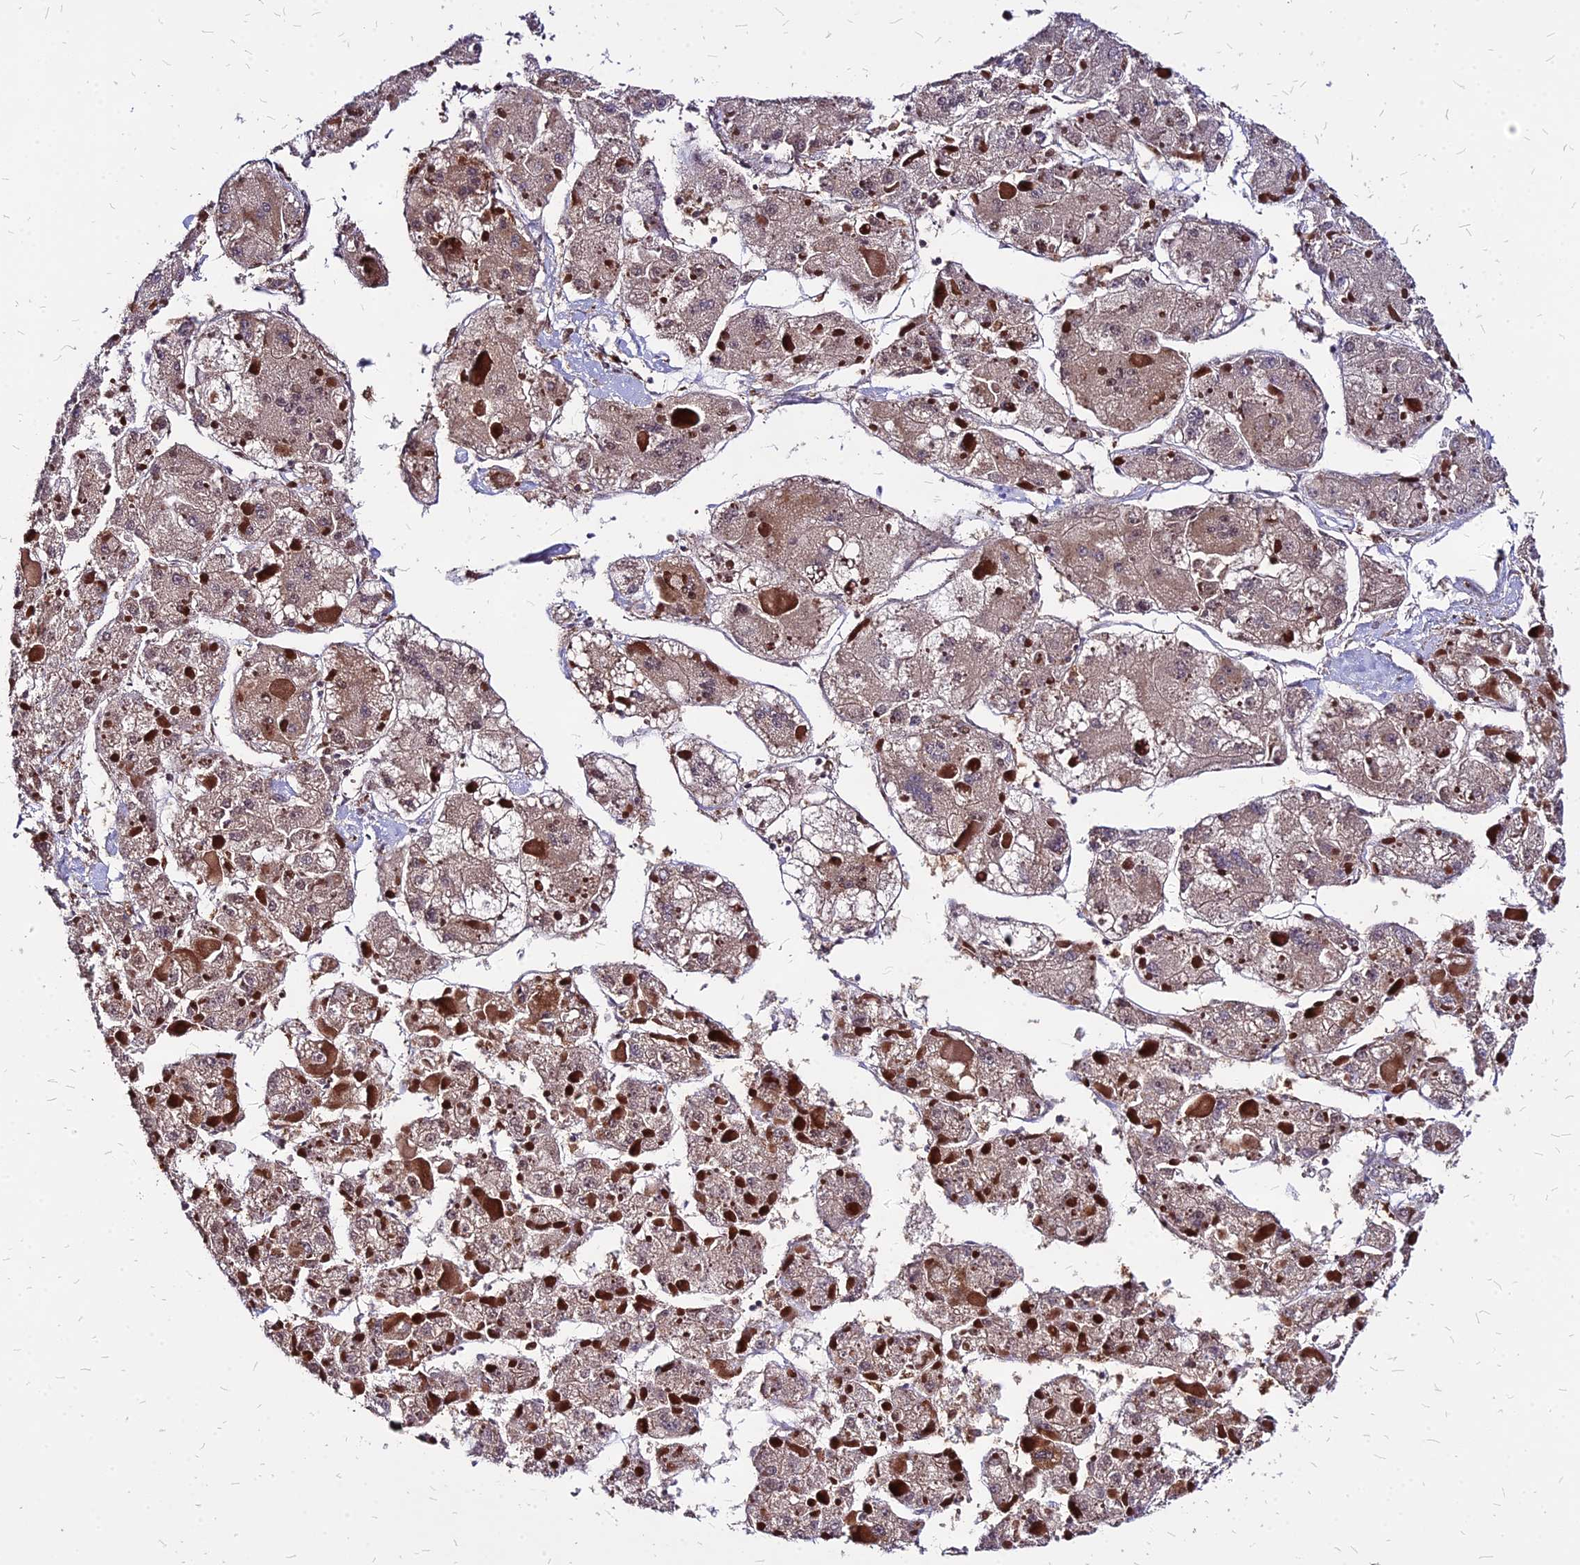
{"staining": {"intensity": "weak", "quantity": ">75%", "location": "cytoplasmic/membranous"}, "tissue": "liver cancer", "cell_type": "Tumor cells", "image_type": "cancer", "snomed": [{"axis": "morphology", "description": "Carcinoma, Hepatocellular, NOS"}, {"axis": "topography", "description": "Liver"}], "caption": "Tumor cells show low levels of weak cytoplasmic/membranous expression in approximately >75% of cells in hepatocellular carcinoma (liver).", "gene": "APBA3", "patient": {"sex": "female", "age": 73}}